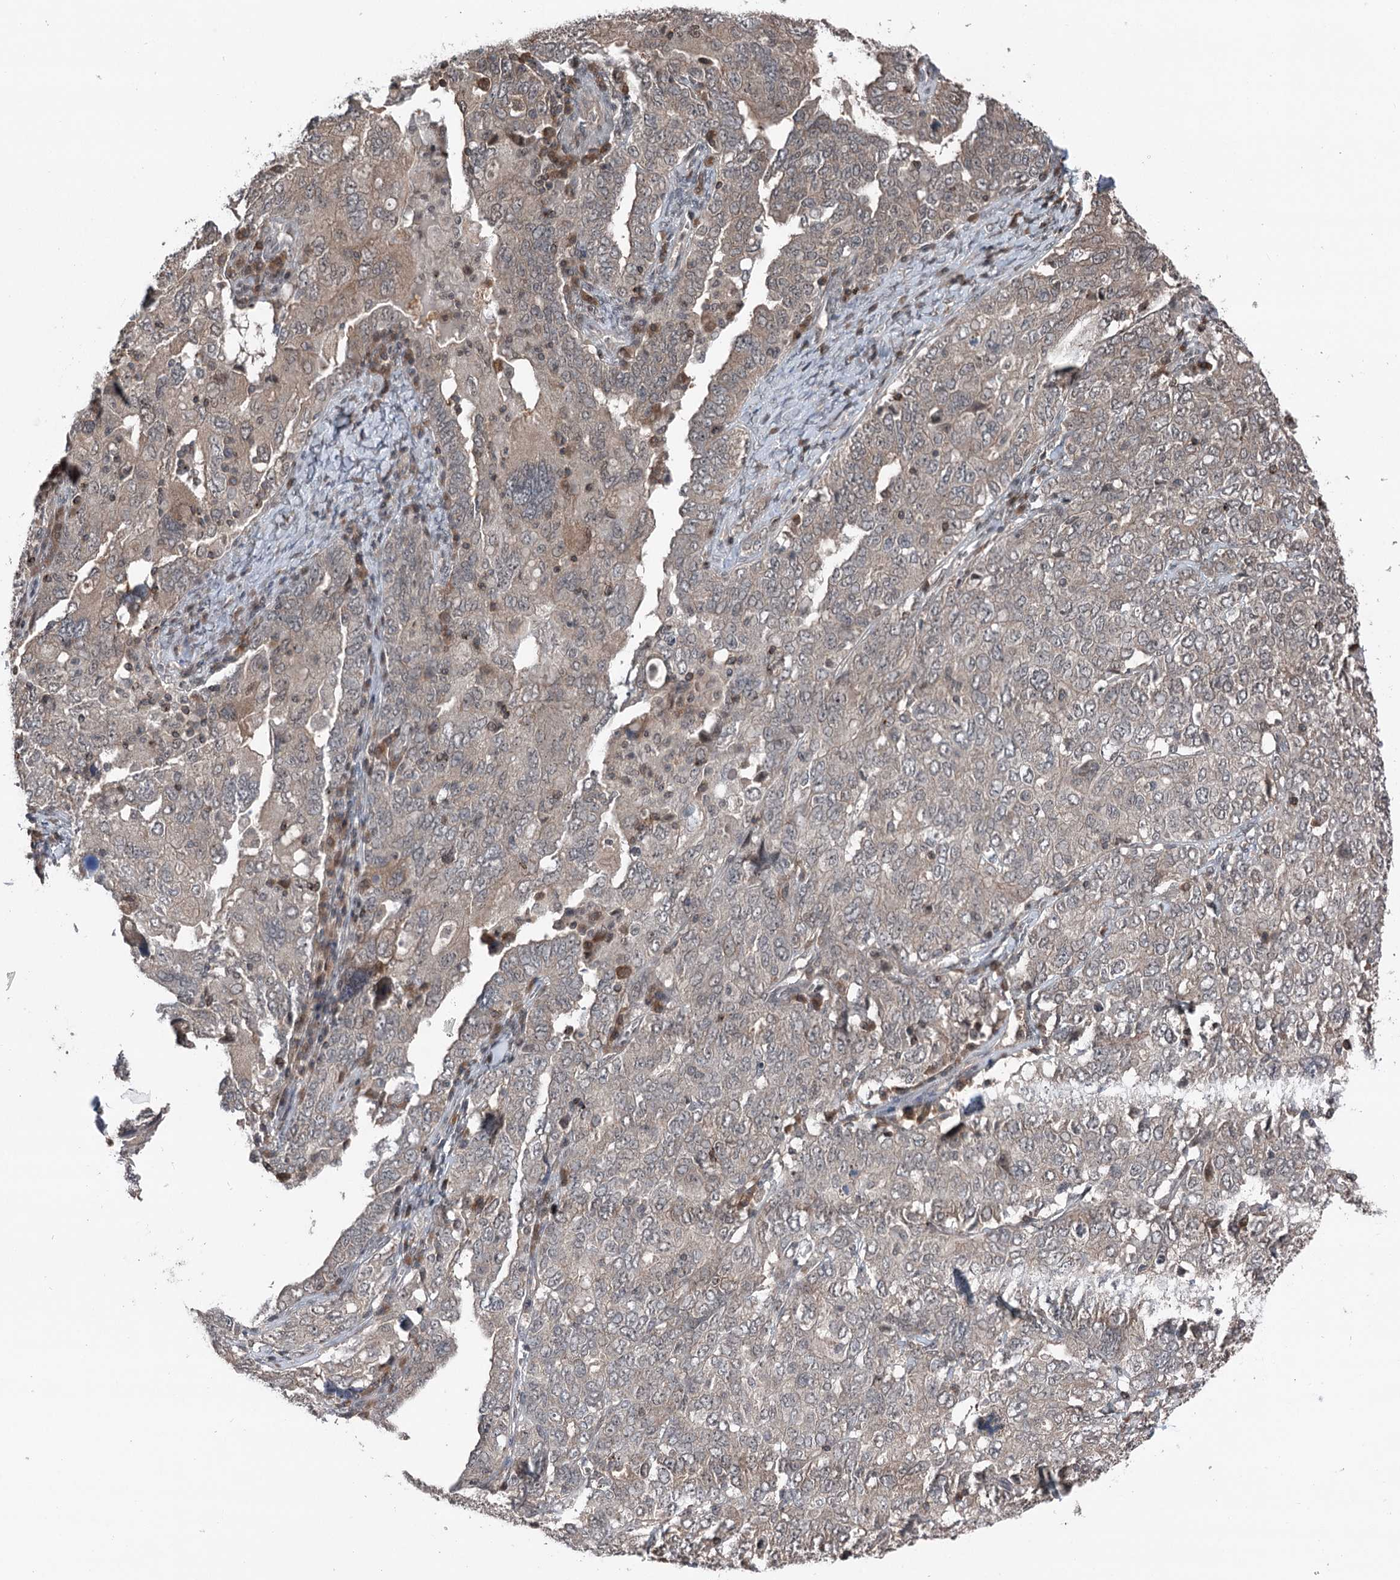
{"staining": {"intensity": "weak", "quantity": "25%-75%", "location": "cytoplasmic/membranous"}, "tissue": "ovarian cancer", "cell_type": "Tumor cells", "image_type": "cancer", "snomed": [{"axis": "morphology", "description": "Carcinoma, endometroid"}, {"axis": "topography", "description": "Ovary"}], "caption": "Immunohistochemistry (DAB (3,3'-diaminobenzidine)) staining of human ovarian cancer (endometroid carcinoma) displays weak cytoplasmic/membranous protein positivity in approximately 25%-75% of tumor cells.", "gene": "CCSER2", "patient": {"sex": "female", "age": 62}}